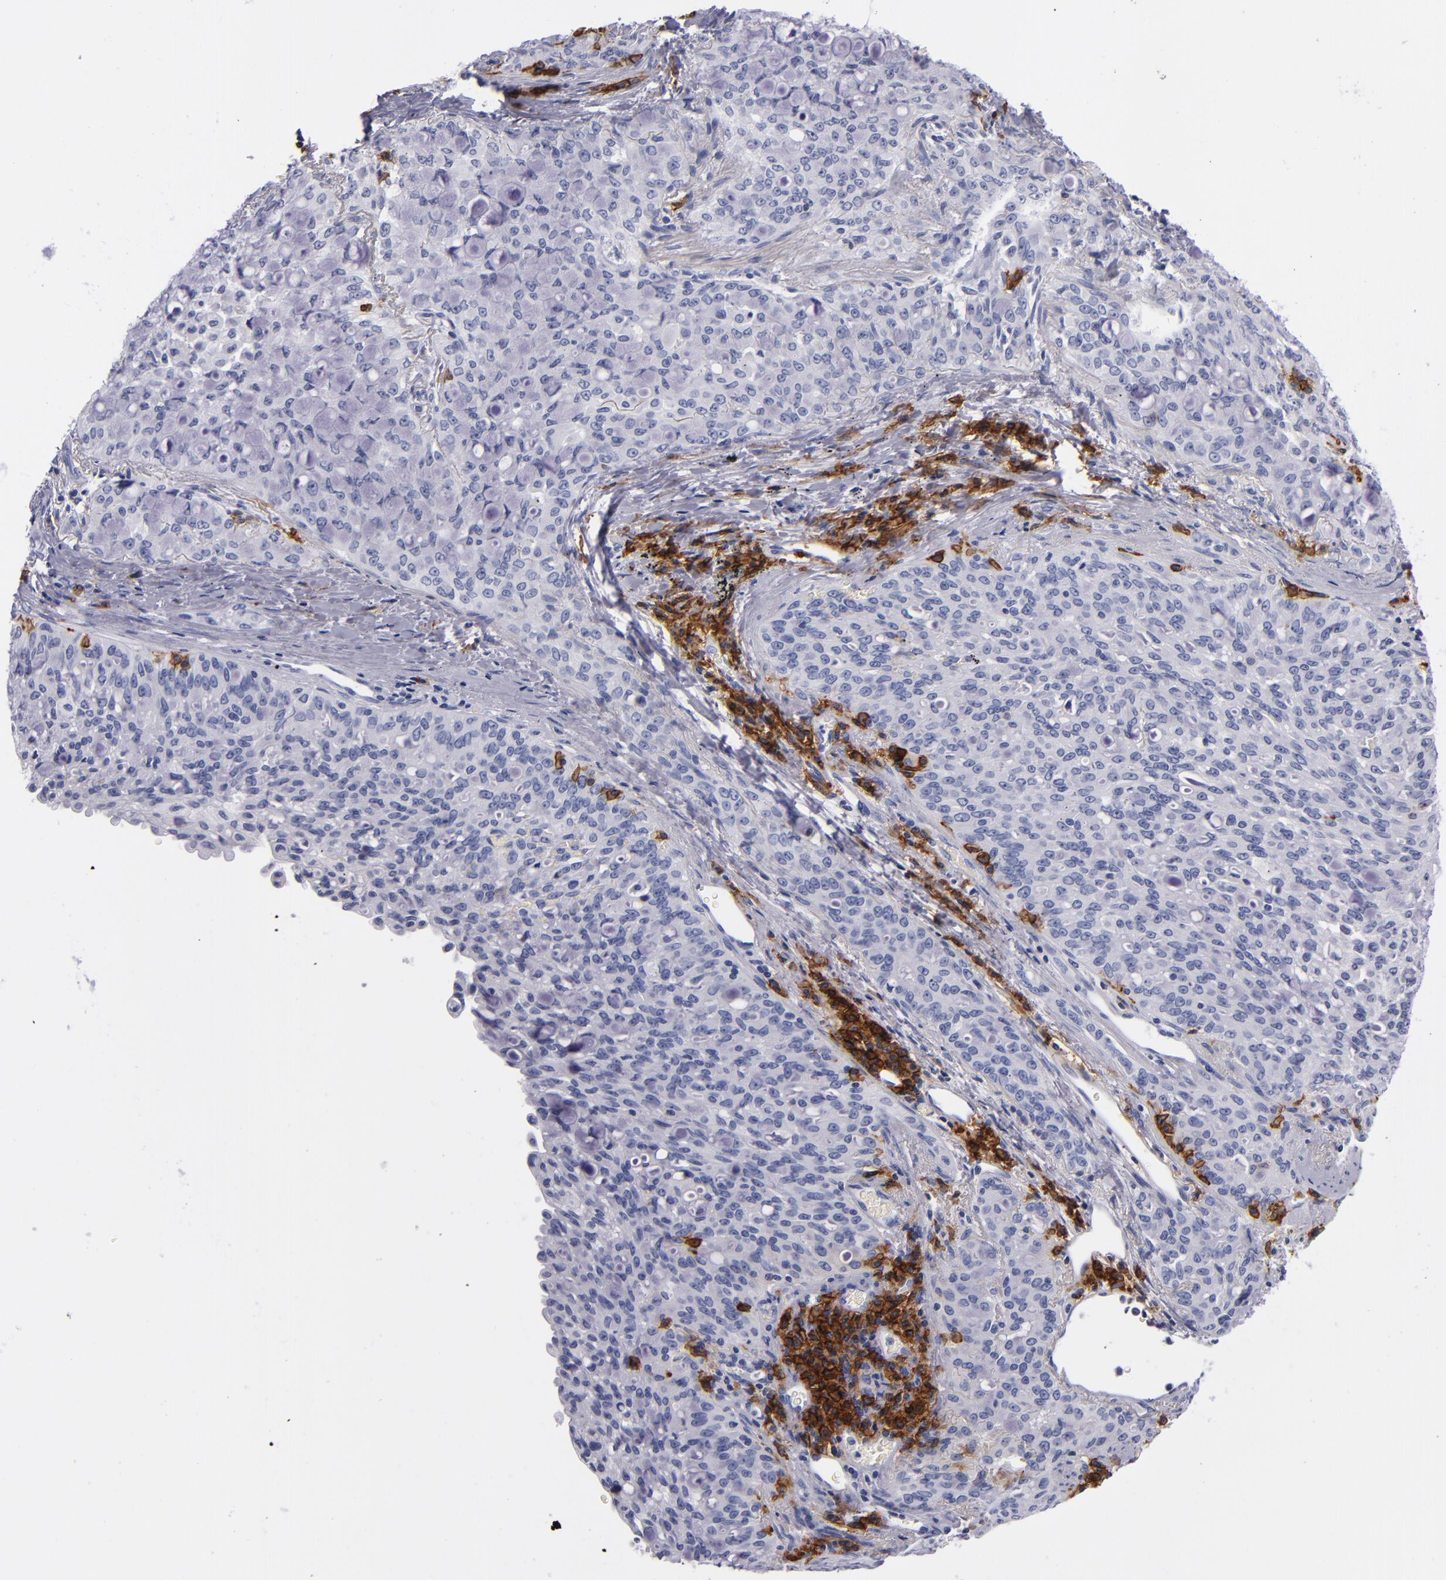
{"staining": {"intensity": "negative", "quantity": "none", "location": "none"}, "tissue": "lung cancer", "cell_type": "Tumor cells", "image_type": "cancer", "snomed": [{"axis": "morphology", "description": "Adenocarcinoma, NOS"}, {"axis": "topography", "description": "Lung"}], "caption": "Immunohistochemical staining of lung cancer (adenocarcinoma) demonstrates no significant expression in tumor cells.", "gene": "CD38", "patient": {"sex": "female", "age": 44}}